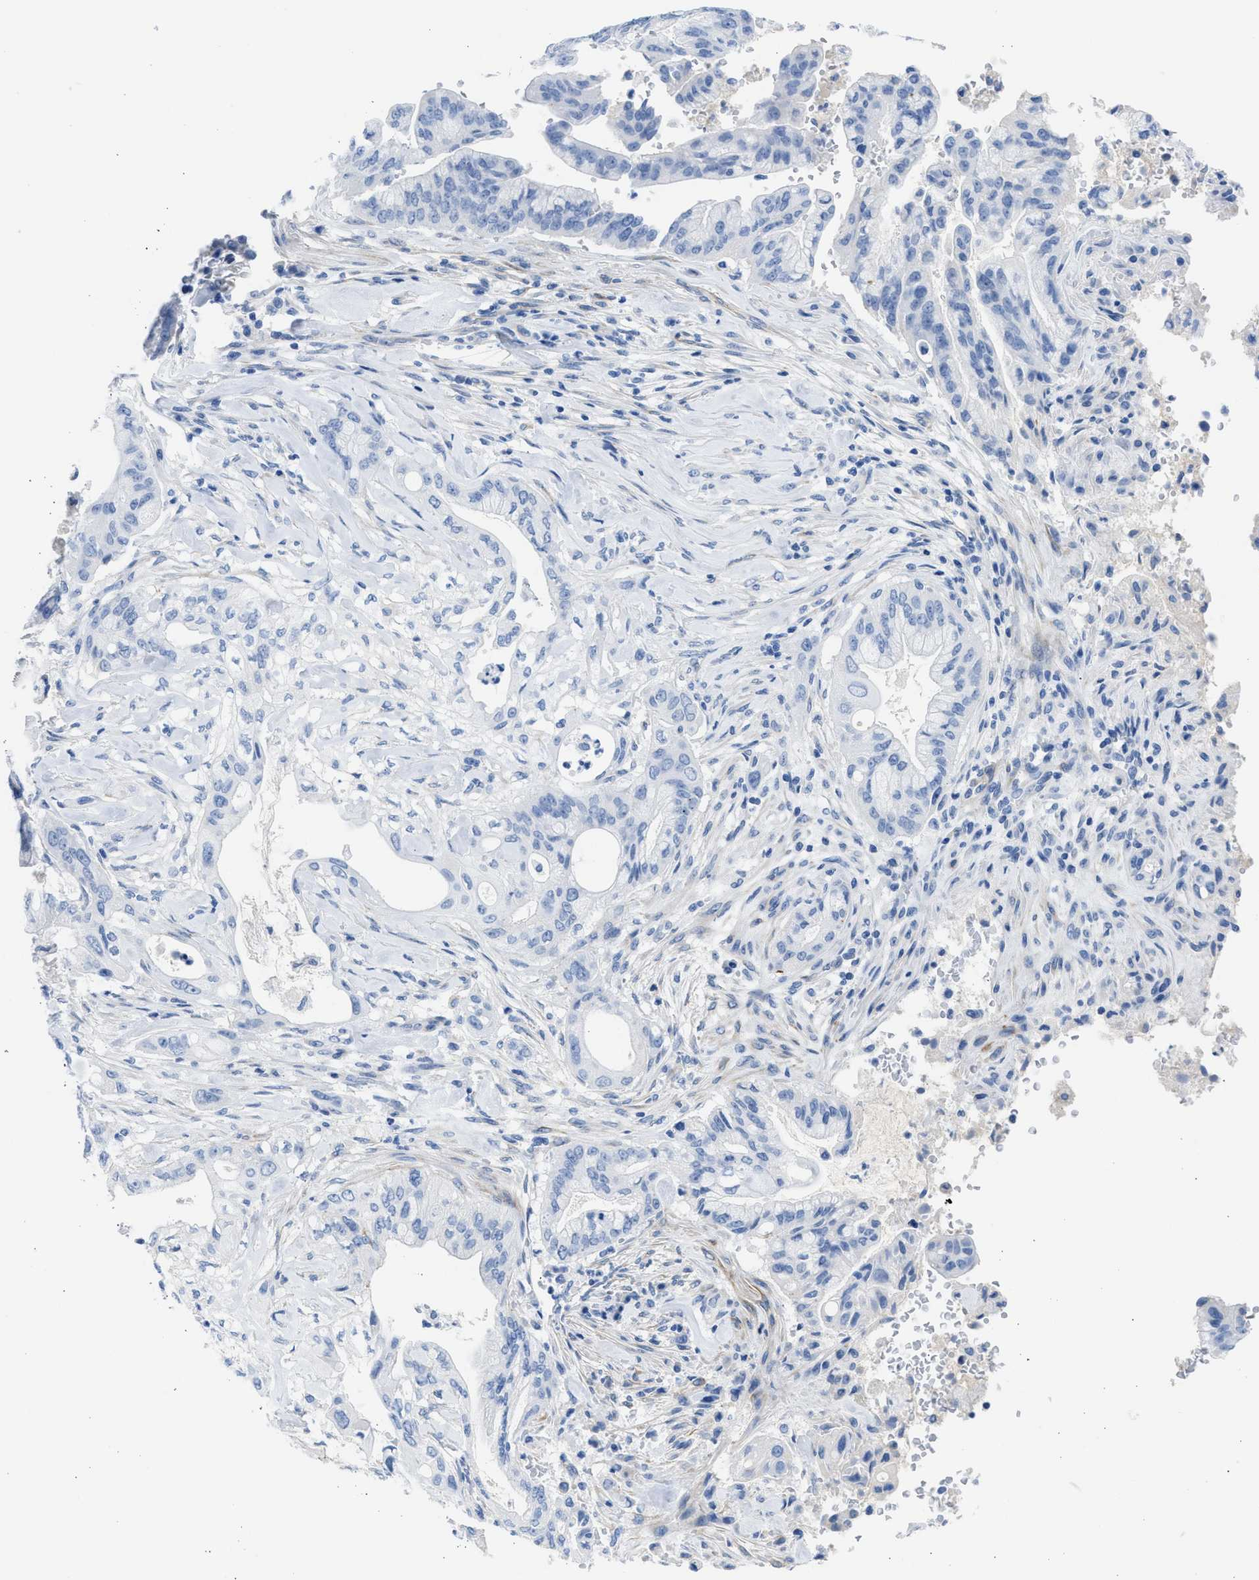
{"staining": {"intensity": "negative", "quantity": "none", "location": "none"}, "tissue": "pancreatic cancer", "cell_type": "Tumor cells", "image_type": "cancer", "snomed": [{"axis": "morphology", "description": "Adenocarcinoma, NOS"}, {"axis": "topography", "description": "Pancreas"}], "caption": "Pancreatic adenocarcinoma stained for a protein using immunohistochemistry demonstrates no staining tumor cells.", "gene": "SPATA3", "patient": {"sex": "female", "age": 73}}